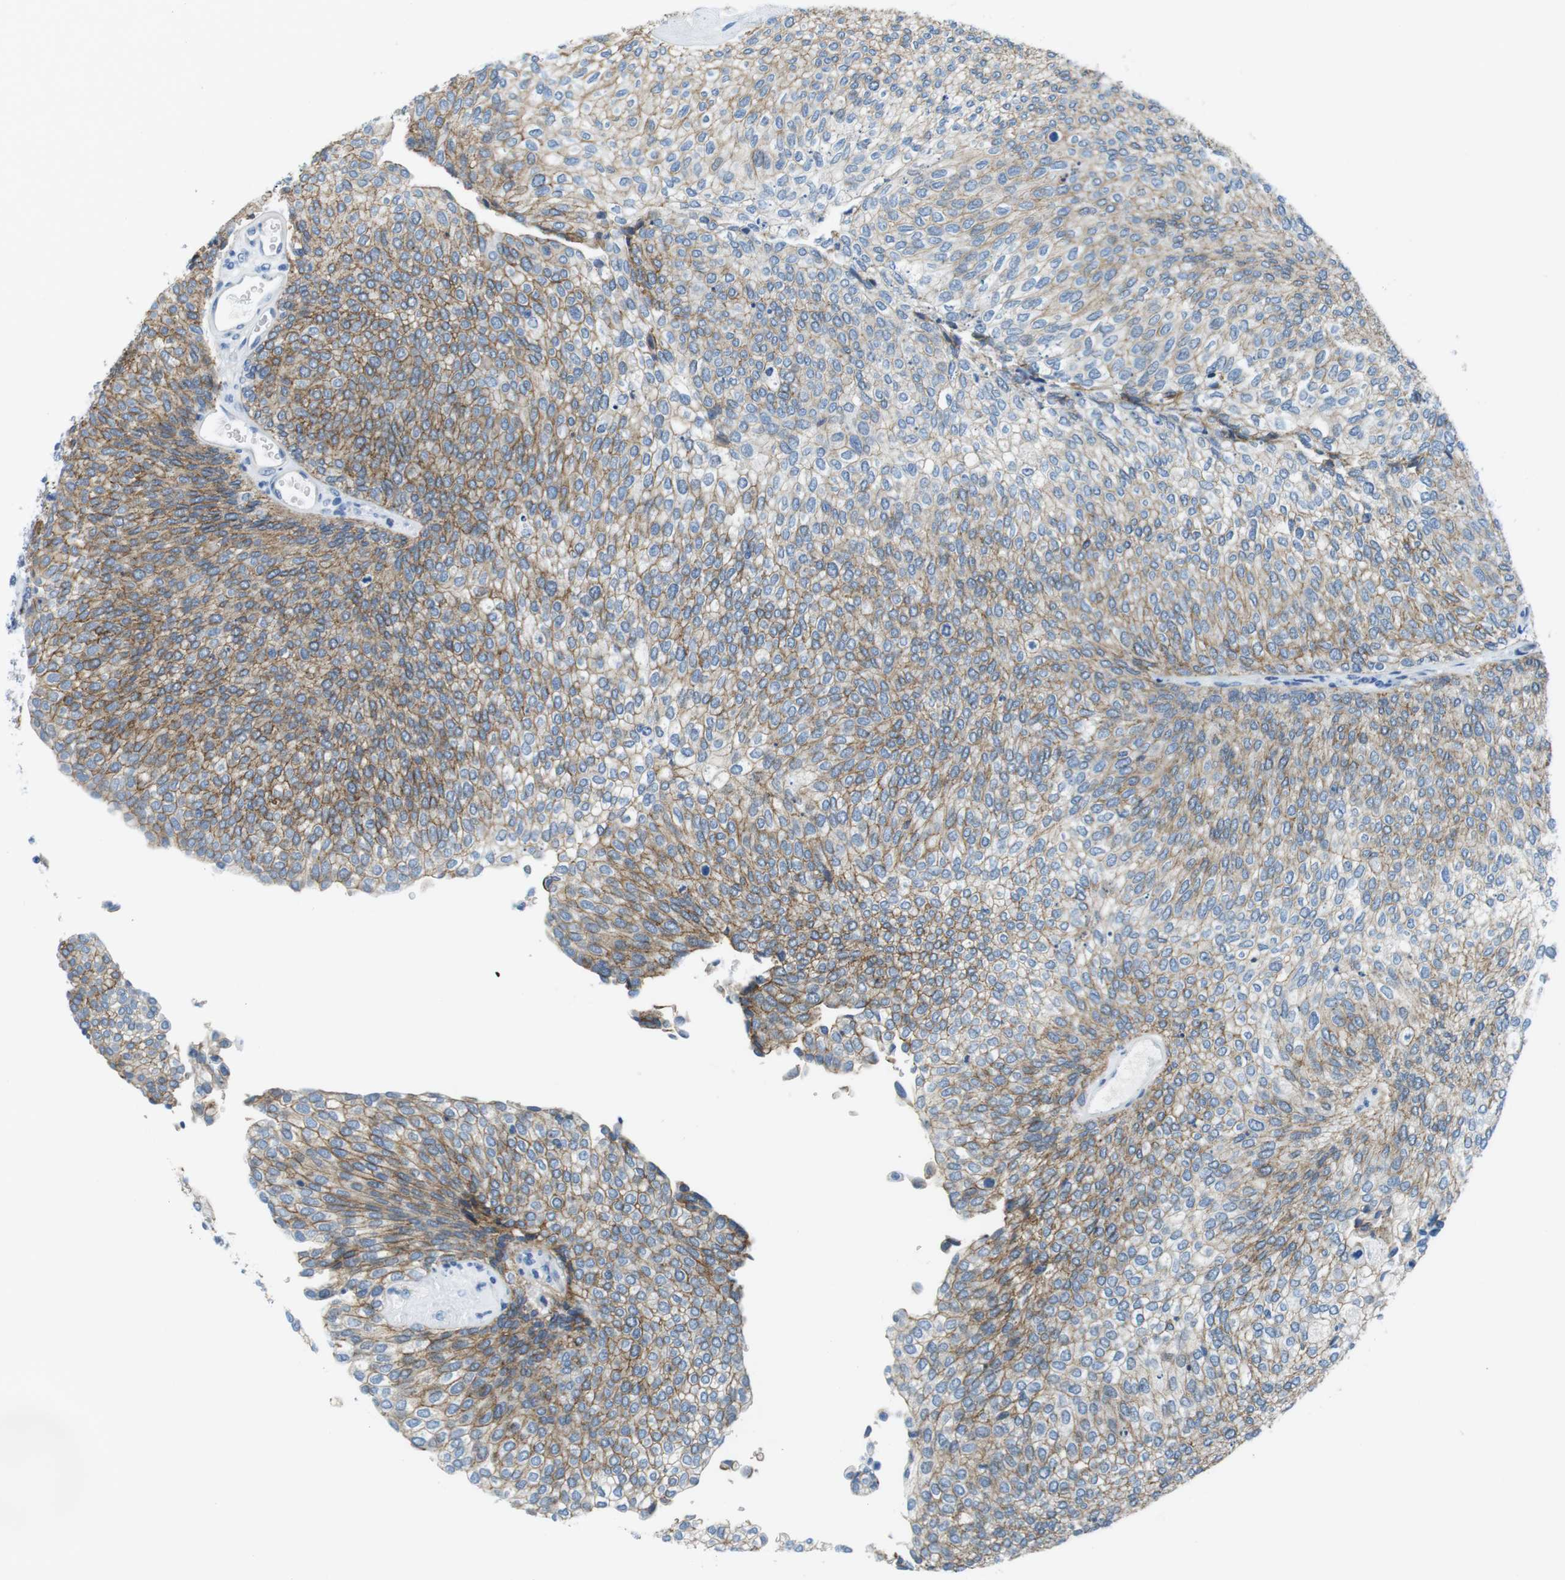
{"staining": {"intensity": "moderate", "quantity": ">75%", "location": "cytoplasmic/membranous"}, "tissue": "urothelial cancer", "cell_type": "Tumor cells", "image_type": "cancer", "snomed": [{"axis": "morphology", "description": "Urothelial carcinoma, Low grade"}, {"axis": "topography", "description": "Urinary bladder"}], "caption": "There is medium levels of moderate cytoplasmic/membranous positivity in tumor cells of urothelial cancer, as demonstrated by immunohistochemical staining (brown color).", "gene": "SLC6A6", "patient": {"sex": "female", "age": 79}}